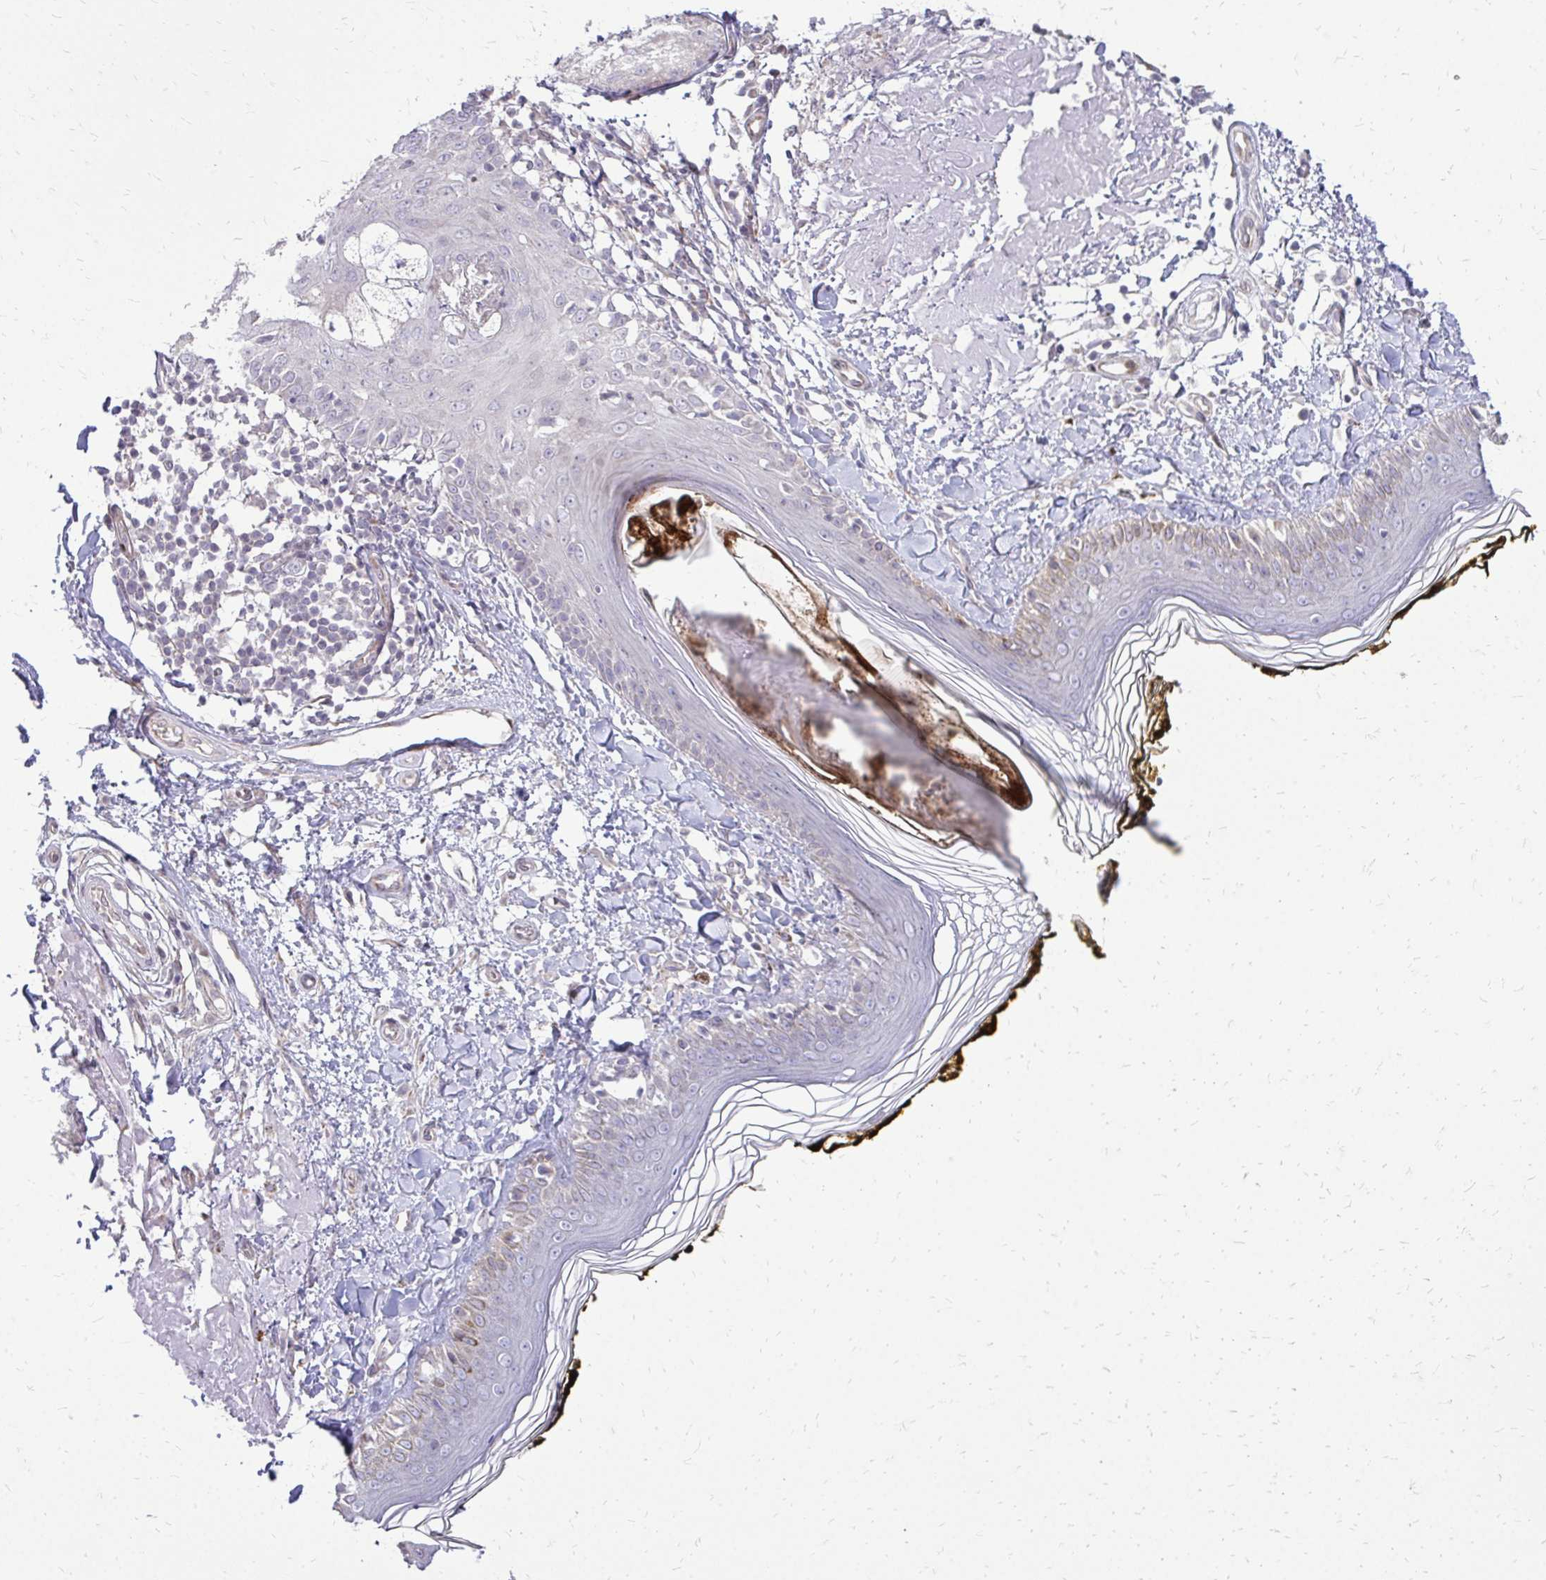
{"staining": {"intensity": "negative", "quantity": "none", "location": "none"}, "tissue": "skin", "cell_type": "Fibroblasts", "image_type": "normal", "snomed": [{"axis": "morphology", "description": "Normal tissue, NOS"}, {"axis": "topography", "description": "Skin"}], "caption": "This image is of unremarkable skin stained with immunohistochemistry (IHC) to label a protein in brown with the nuclei are counter-stained blue. There is no positivity in fibroblasts. (DAB (3,3'-diaminobenzidine) immunohistochemistry visualized using brightfield microscopy, high magnification).", "gene": "PPDPFL", "patient": {"sex": "male", "age": 76}}